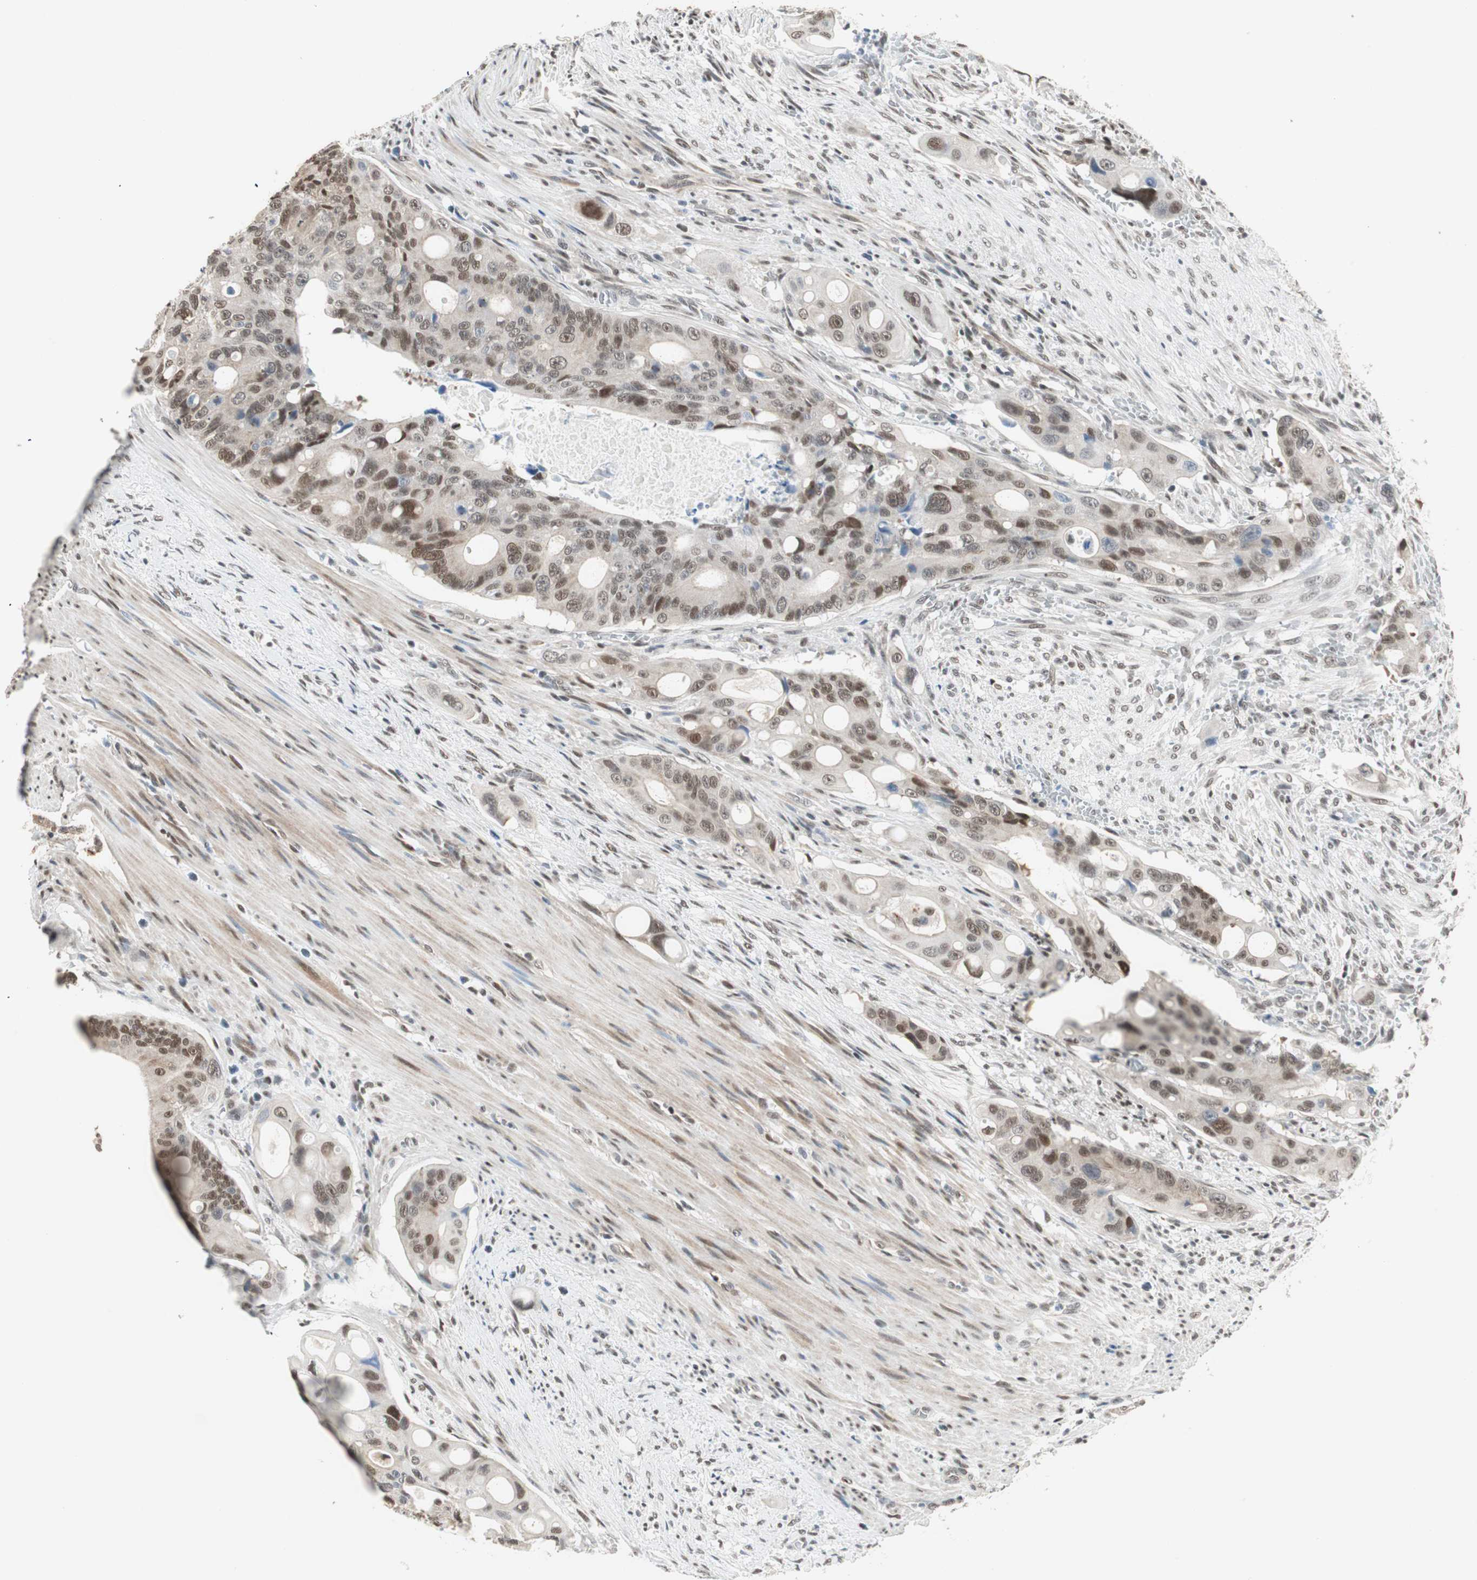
{"staining": {"intensity": "moderate", "quantity": ">75%", "location": "cytoplasmic/membranous,nuclear"}, "tissue": "colorectal cancer", "cell_type": "Tumor cells", "image_type": "cancer", "snomed": [{"axis": "morphology", "description": "Adenocarcinoma, NOS"}, {"axis": "topography", "description": "Colon"}], "caption": "A medium amount of moderate cytoplasmic/membranous and nuclear staining is present in about >75% of tumor cells in adenocarcinoma (colorectal) tissue.", "gene": "ZBTB17", "patient": {"sex": "female", "age": 57}}